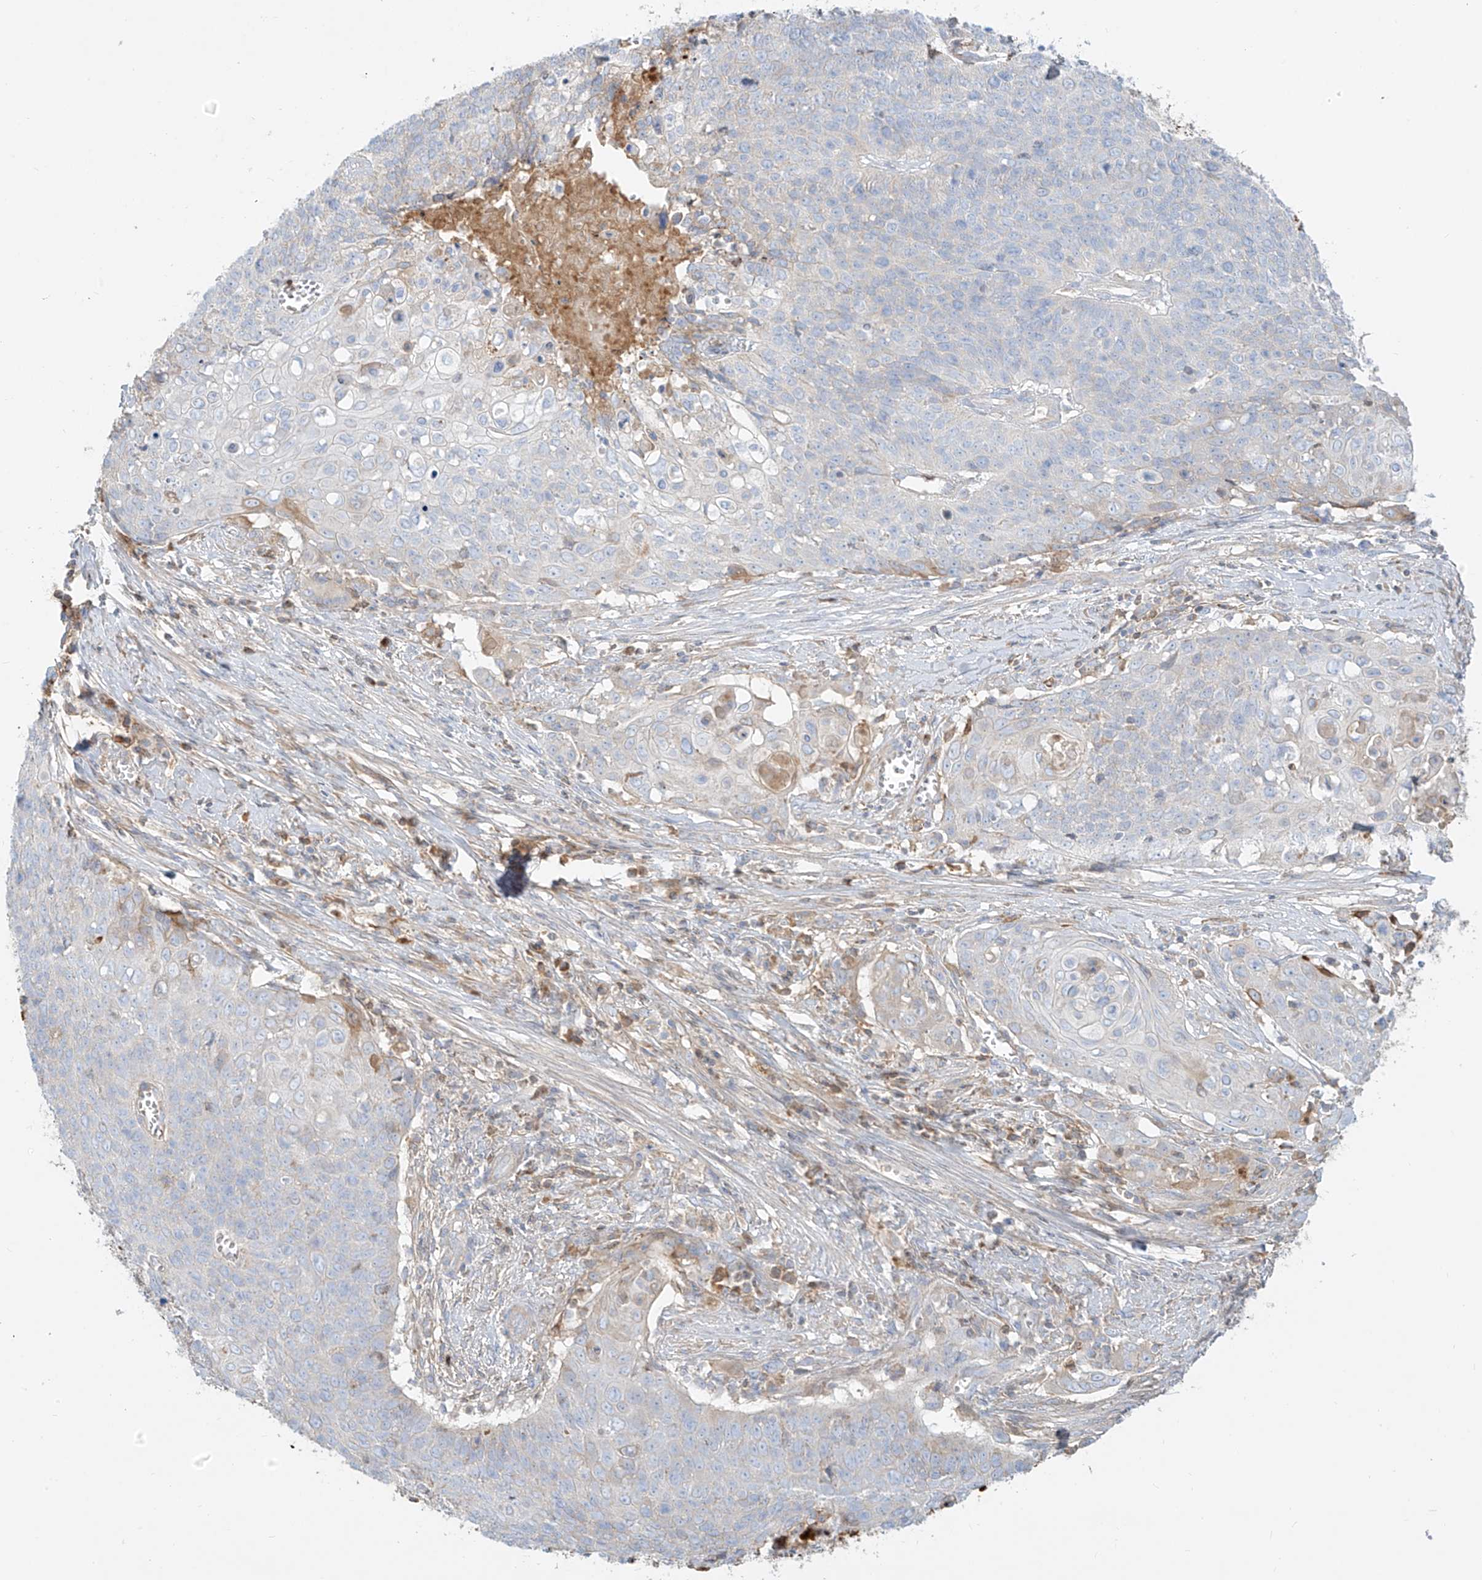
{"staining": {"intensity": "negative", "quantity": "none", "location": "none"}, "tissue": "cervical cancer", "cell_type": "Tumor cells", "image_type": "cancer", "snomed": [{"axis": "morphology", "description": "Squamous cell carcinoma, NOS"}, {"axis": "topography", "description": "Cervix"}], "caption": "Immunohistochemistry (IHC) image of human cervical squamous cell carcinoma stained for a protein (brown), which displays no staining in tumor cells. (DAB IHC visualized using brightfield microscopy, high magnification).", "gene": "OCSTAMP", "patient": {"sex": "female", "age": 39}}